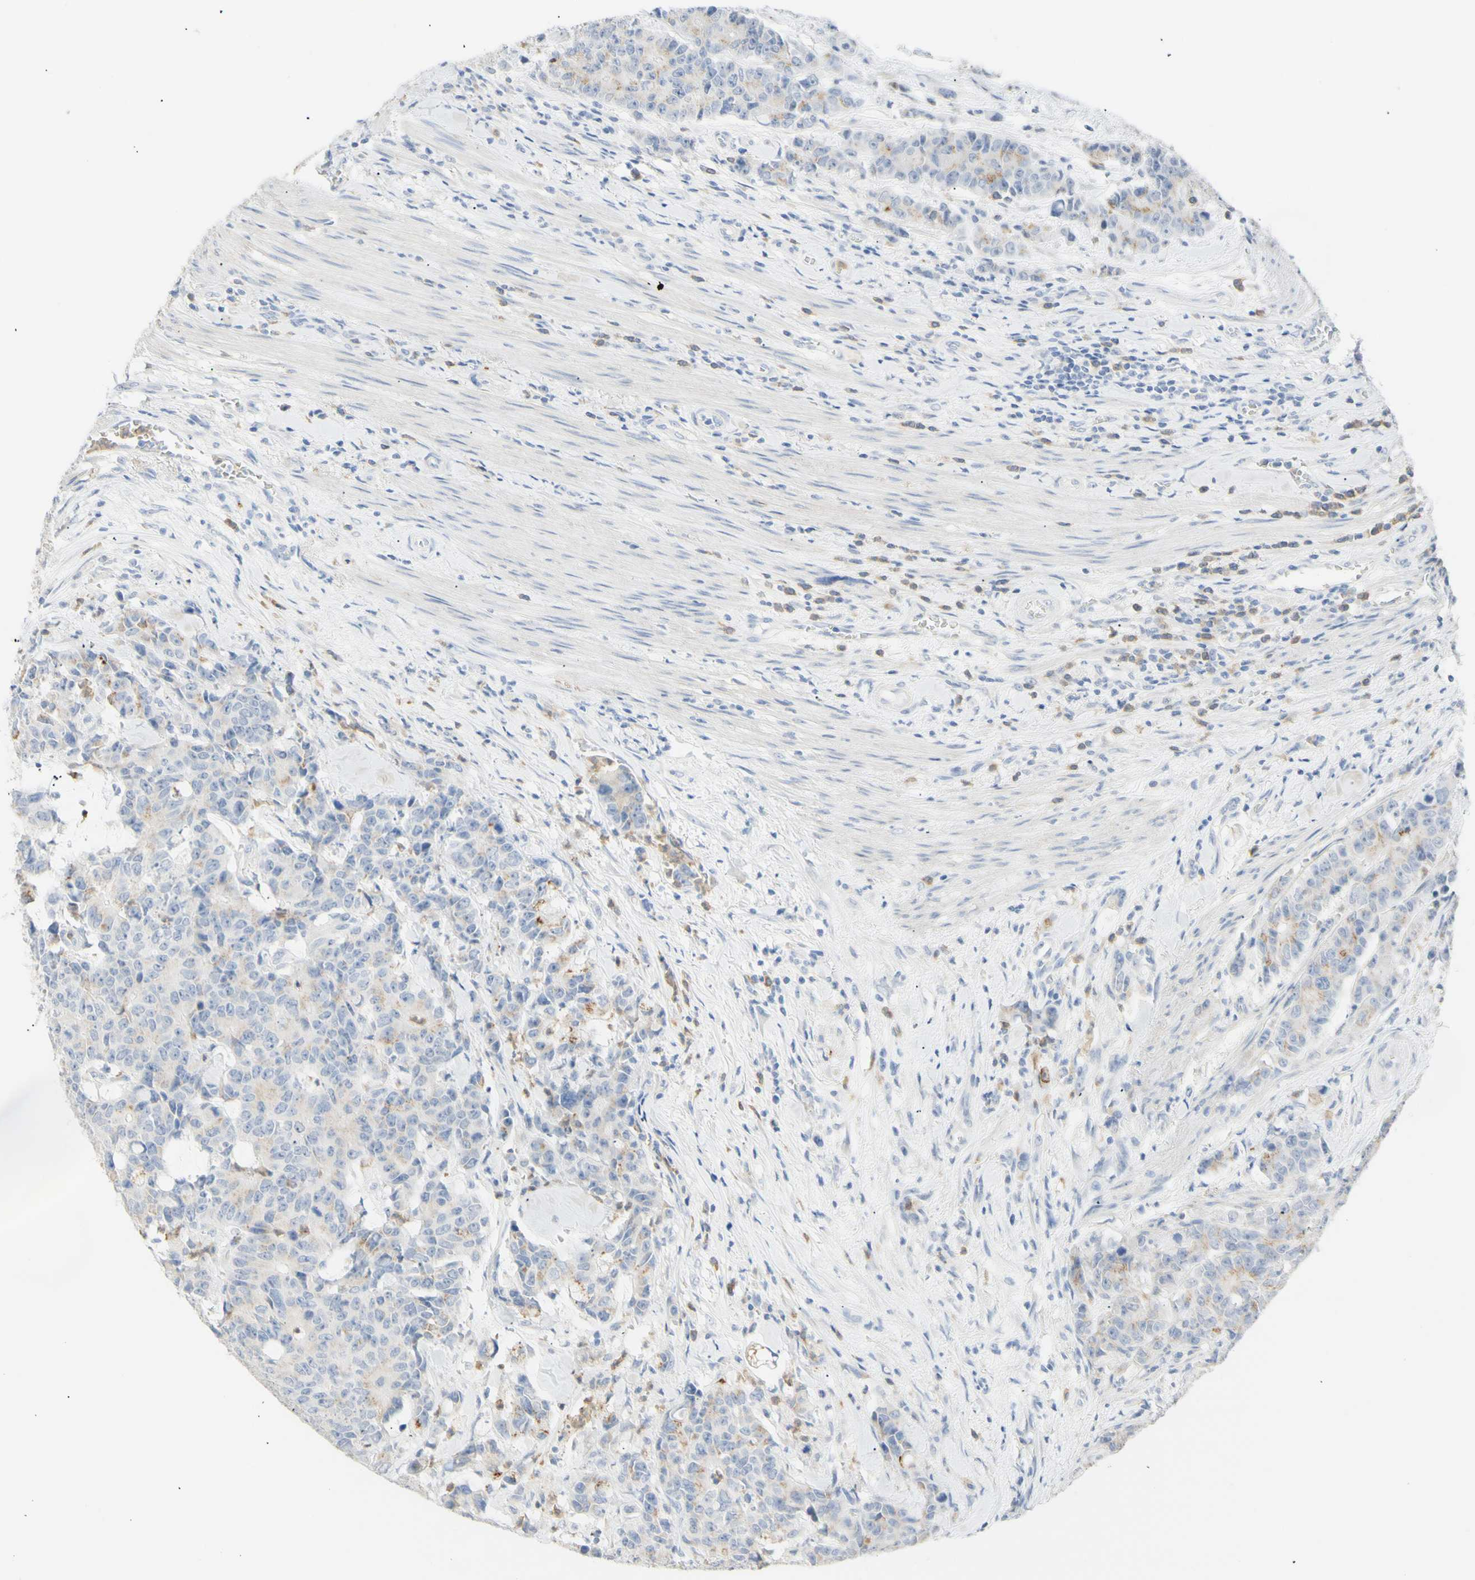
{"staining": {"intensity": "moderate", "quantity": "25%-75%", "location": "cytoplasmic/membranous"}, "tissue": "colorectal cancer", "cell_type": "Tumor cells", "image_type": "cancer", "snomed": [{"axis": "morphology", "description": "Adenocarcinoma, NOS"}, {"axis": "topography", "description": "Colon"}], "caption": "Moderate cytoplasmic/membranous staining is appreciated in approximately 25%-75% of tumor cells in colorectal cancer (adenocarcinoma). (Brightfield microscopy of DAB IHC at high magnification).", "gene": "B4GALNT3", "patient": {"sex": "female", "age": 86}}